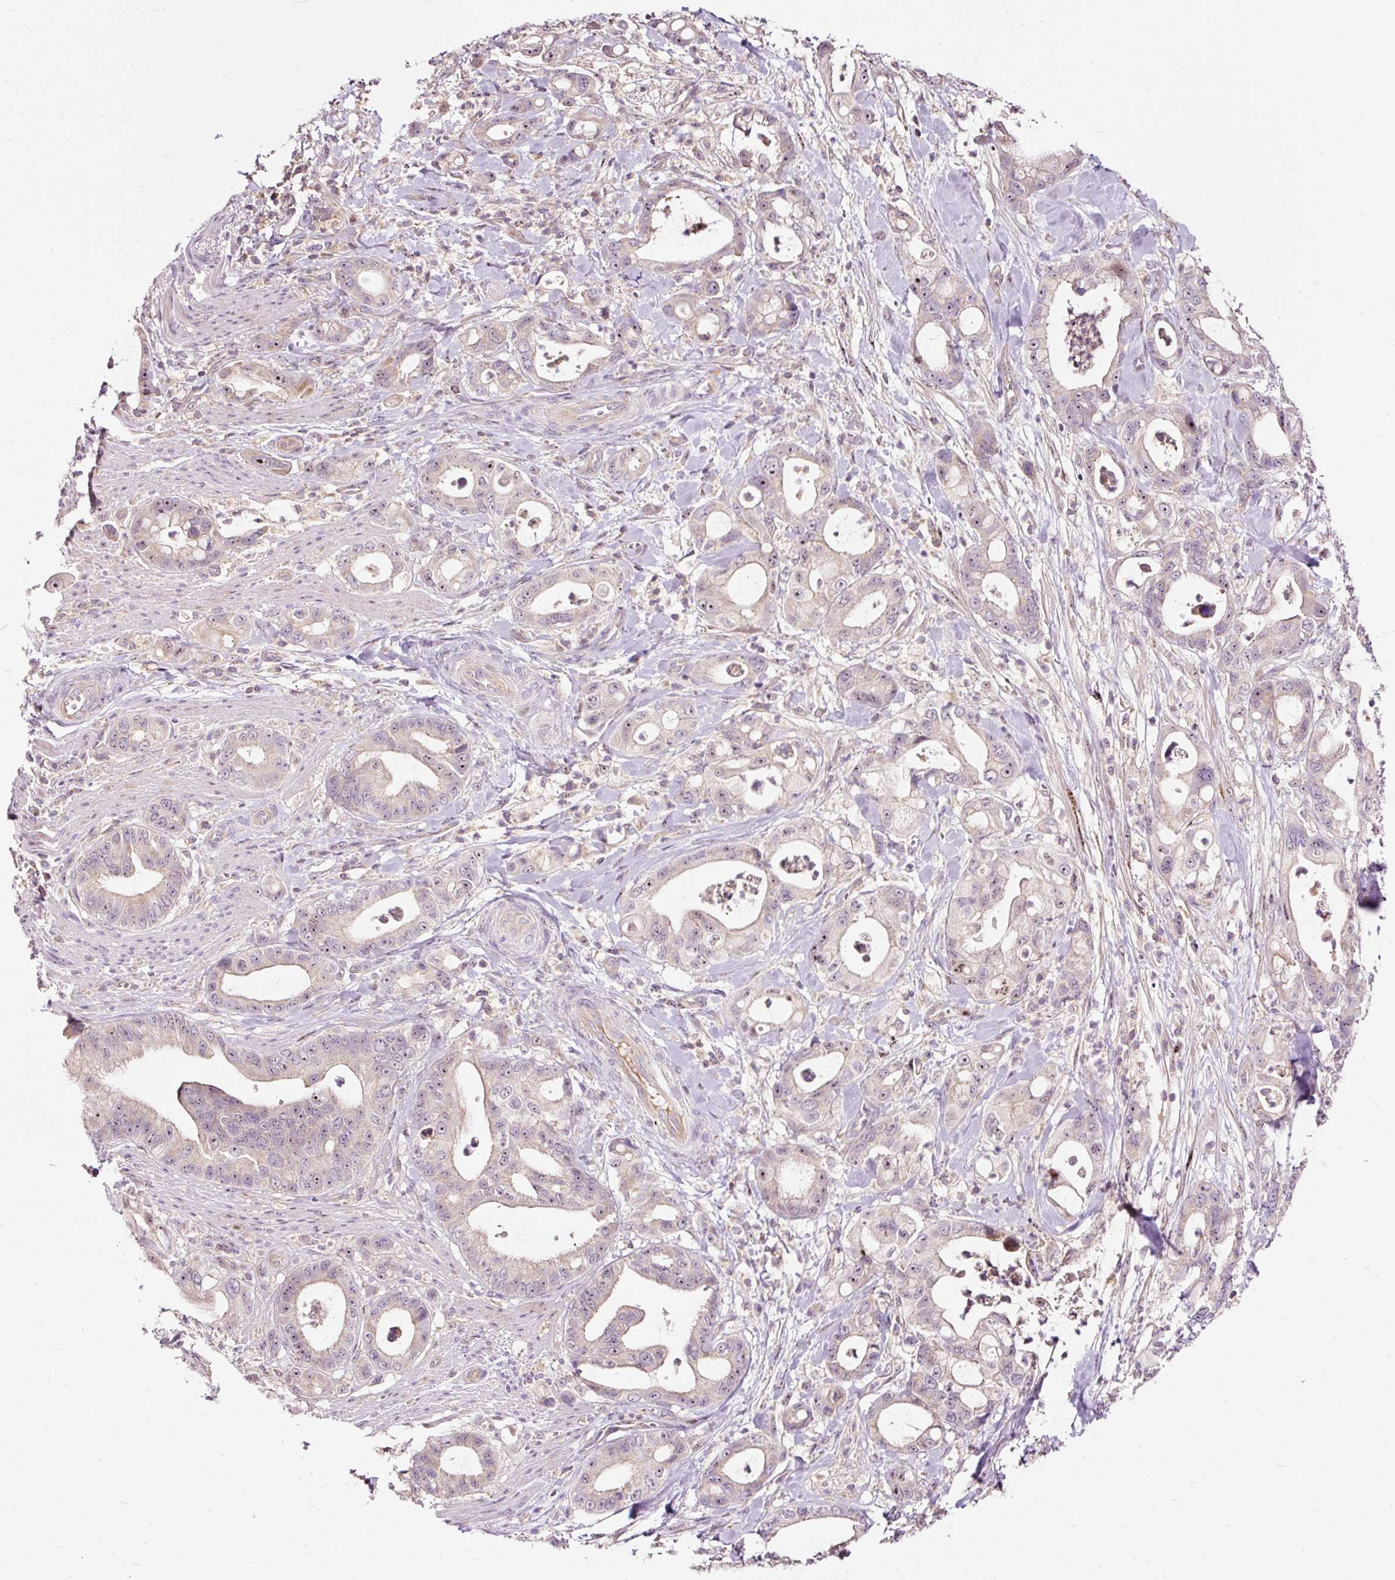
{"staining": {"intensity": "weak", "quantity": "25%-75%", "location": "cytoplasmic/membranous,nuclear"}, "tissue": "pancreatic cancer", "cell_type": "Tumor cells", "image_type": "cancer", "snomed": [{"axis": "morphology", "description": "Adenocarcinoma, NOS"}, {"axis": "topography", "description": "Pancreas"}], "caption": "Weak cytoplasmic/membranous and nuclear positivity for a protein is identified in approximately 25%-75% of tumor cells of pancreatic cancer (adenocarcinoma) using IHC.", "gene": "BOLA3", "patient": {"sex": "male", "age": 68}}